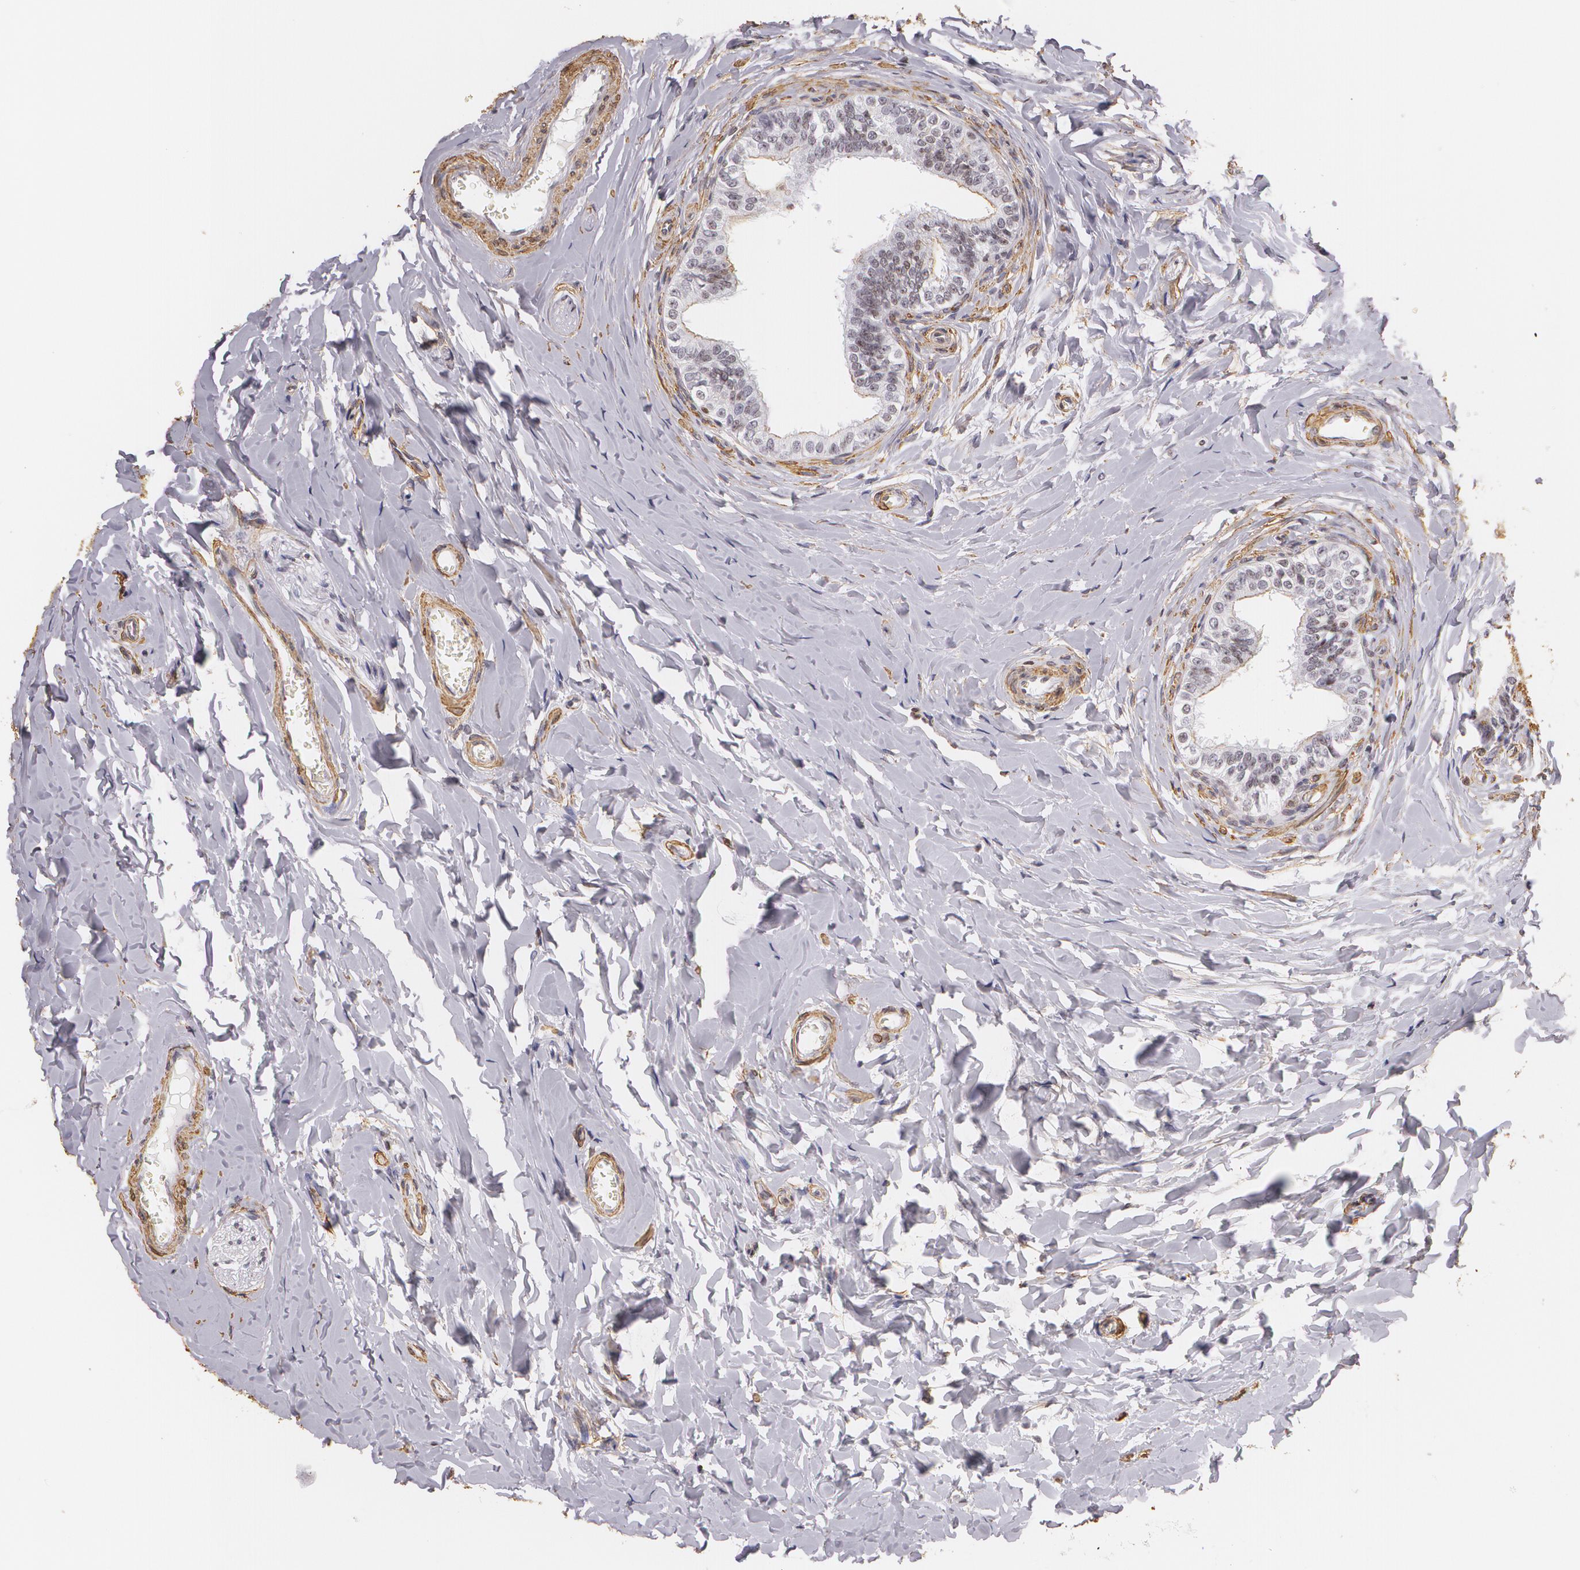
{"staining": {"intensity": "weak", "quantity": "<25%", "location": "nuclear"}, "tissue": "epididymis", "cell_type": "Glandular cells", "image_type": "normal", "snomed": [{"axis": "morphology", "description": "Normal tissue, NOS"}, {"axis": "topography", "description": "Soft tissue"}, {"axis": "topography", "description": "Epididymis"}], "caption": "IHC of benign epididymis displays no expression in glandular cells. Brightfield microscopy of IHC stained with DAB (3,3'-diaminobenzidine) (brown) and hematoxylin (blue), captured at high magnification.", "gene": "VAMP1", "patient": {"sex": "male", "age": 26}}